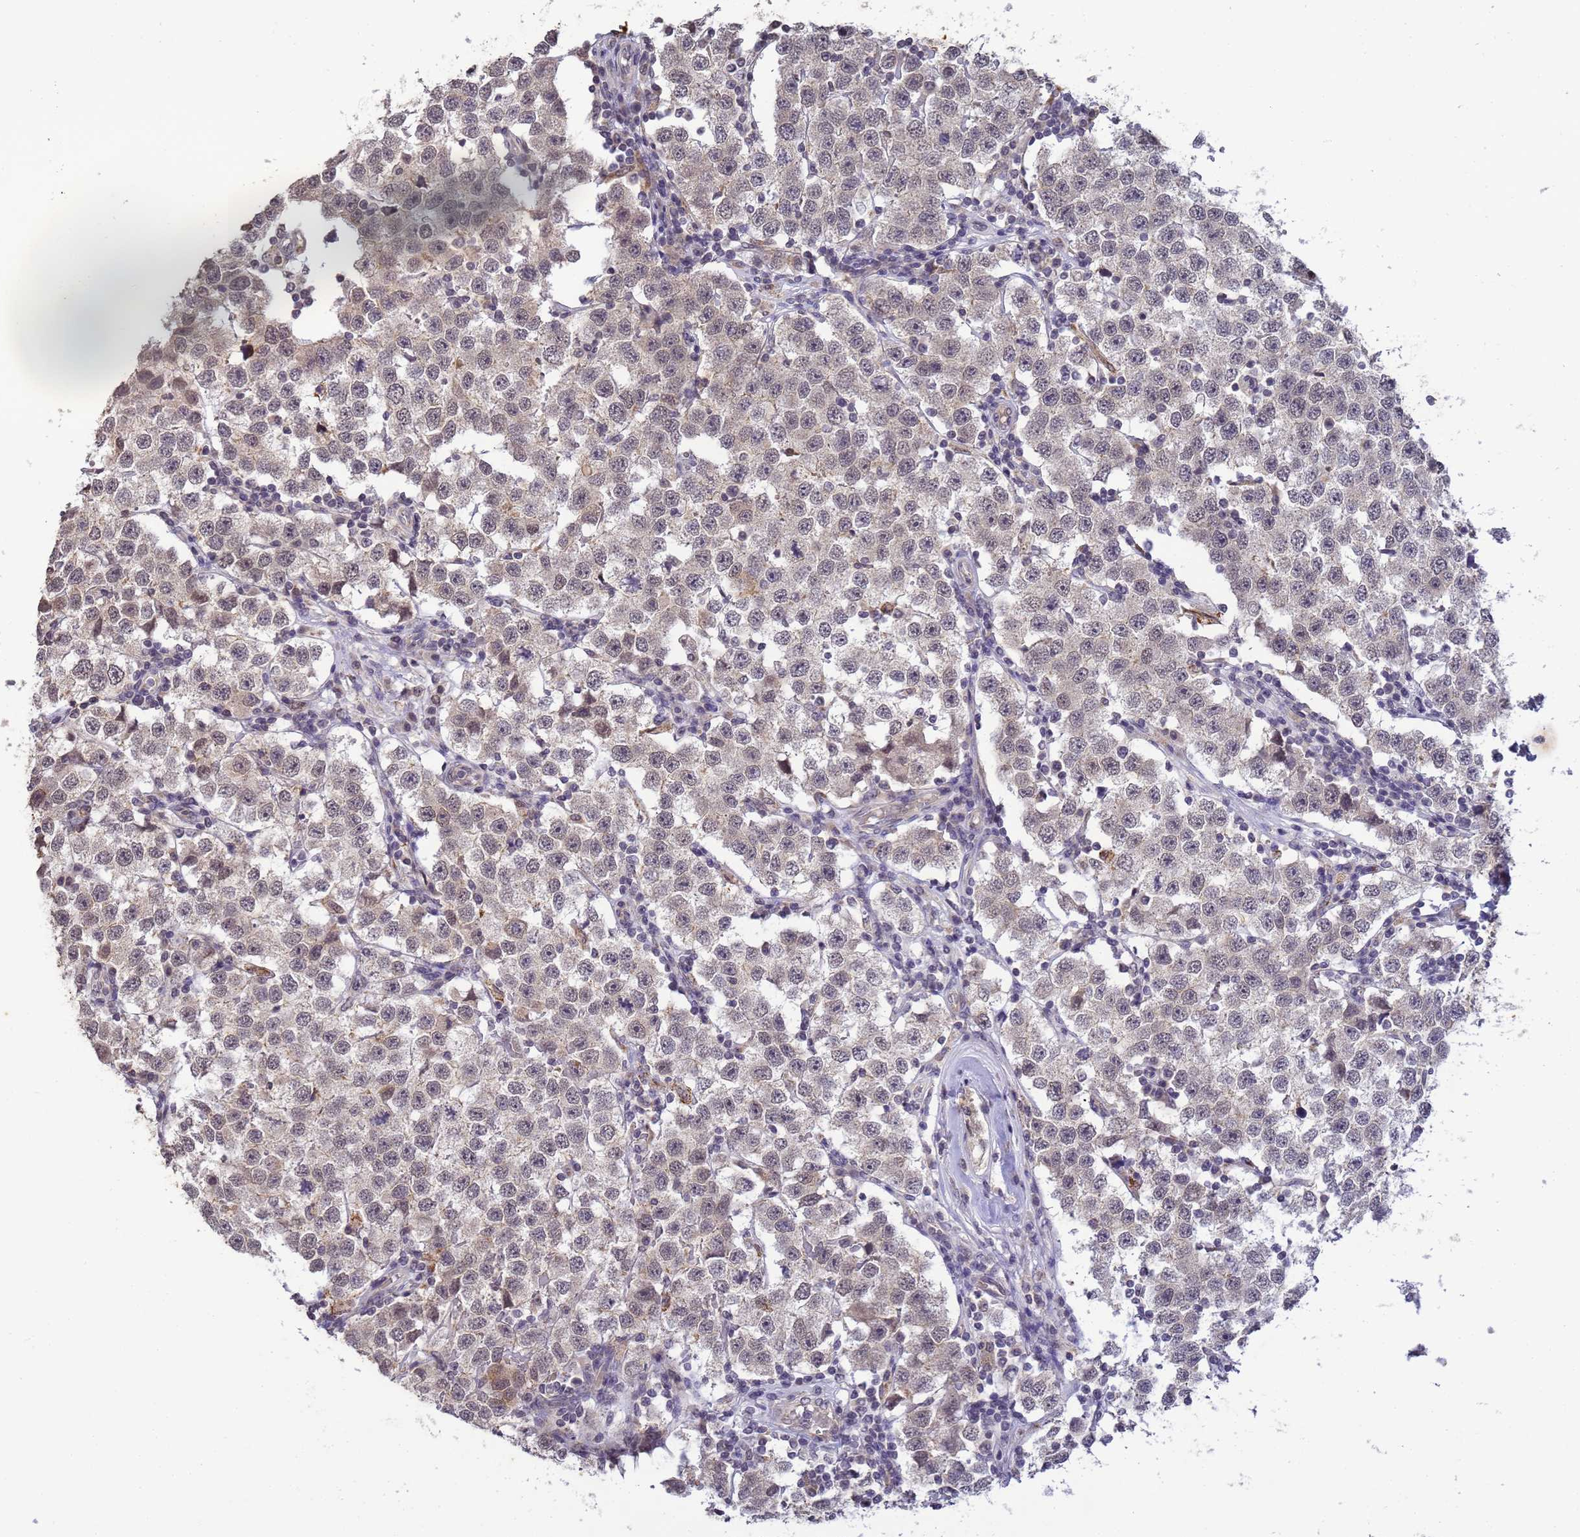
{"staining": {"intensity": "negative", "quantity": "none", "location": "none"}, "tissue": "testis cancer", "cell_type": "Tumor cells", "image_type": "cancer", "snomed": [{"axis": "morphology", "description": "Seminoma, NOS"}, {"axis": "topography", "description": "Testis"}], "caption": "The micrograph reveals no staining of tumor cells in testis cancer (seminoma).", "gene": "MYL7", "patient": {"sex": "male", "age": 34}}